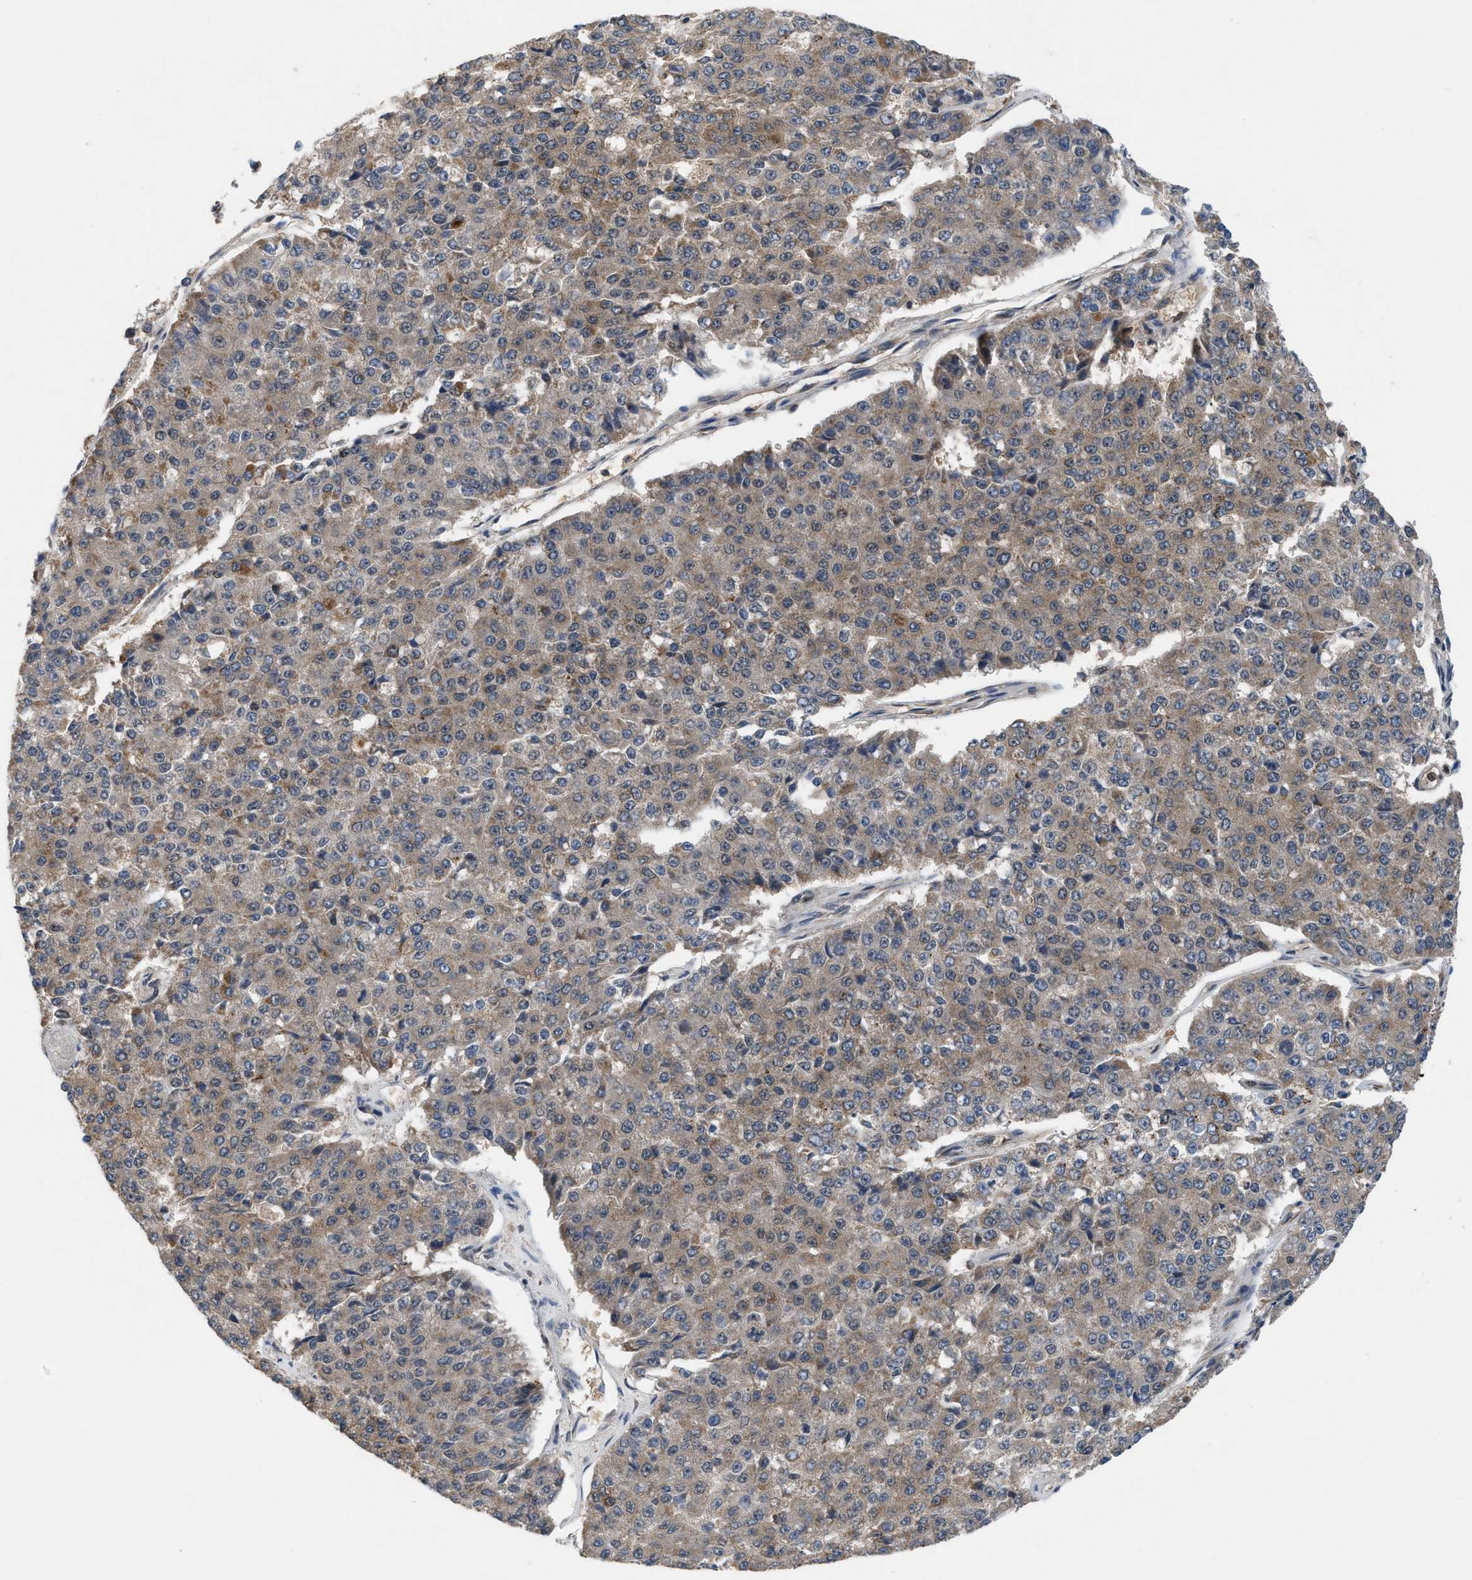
{"staining": {"intensity": "moderate", "quantity": ">75%", "location": "cytoplasmic/membranous"}, "tissue": "pancreatic cancer", "cell_type": "Tumor cells", "image_type": "cancer", "snomed": [{"axis": "morphology", "description": "Adenocarcinoma, NOS"}, {"axis": "topography", "description": "Pancreas"}], "caption": "Protein staining by immunohistochemistry (IHC) reveals moderate cytoplasmic/membranous staining in approximately >75% of tumor cells in pancreatic adenocarcinoma.", "gene": "OXSR1", "patient": {"sex": "male", "age": 50}}